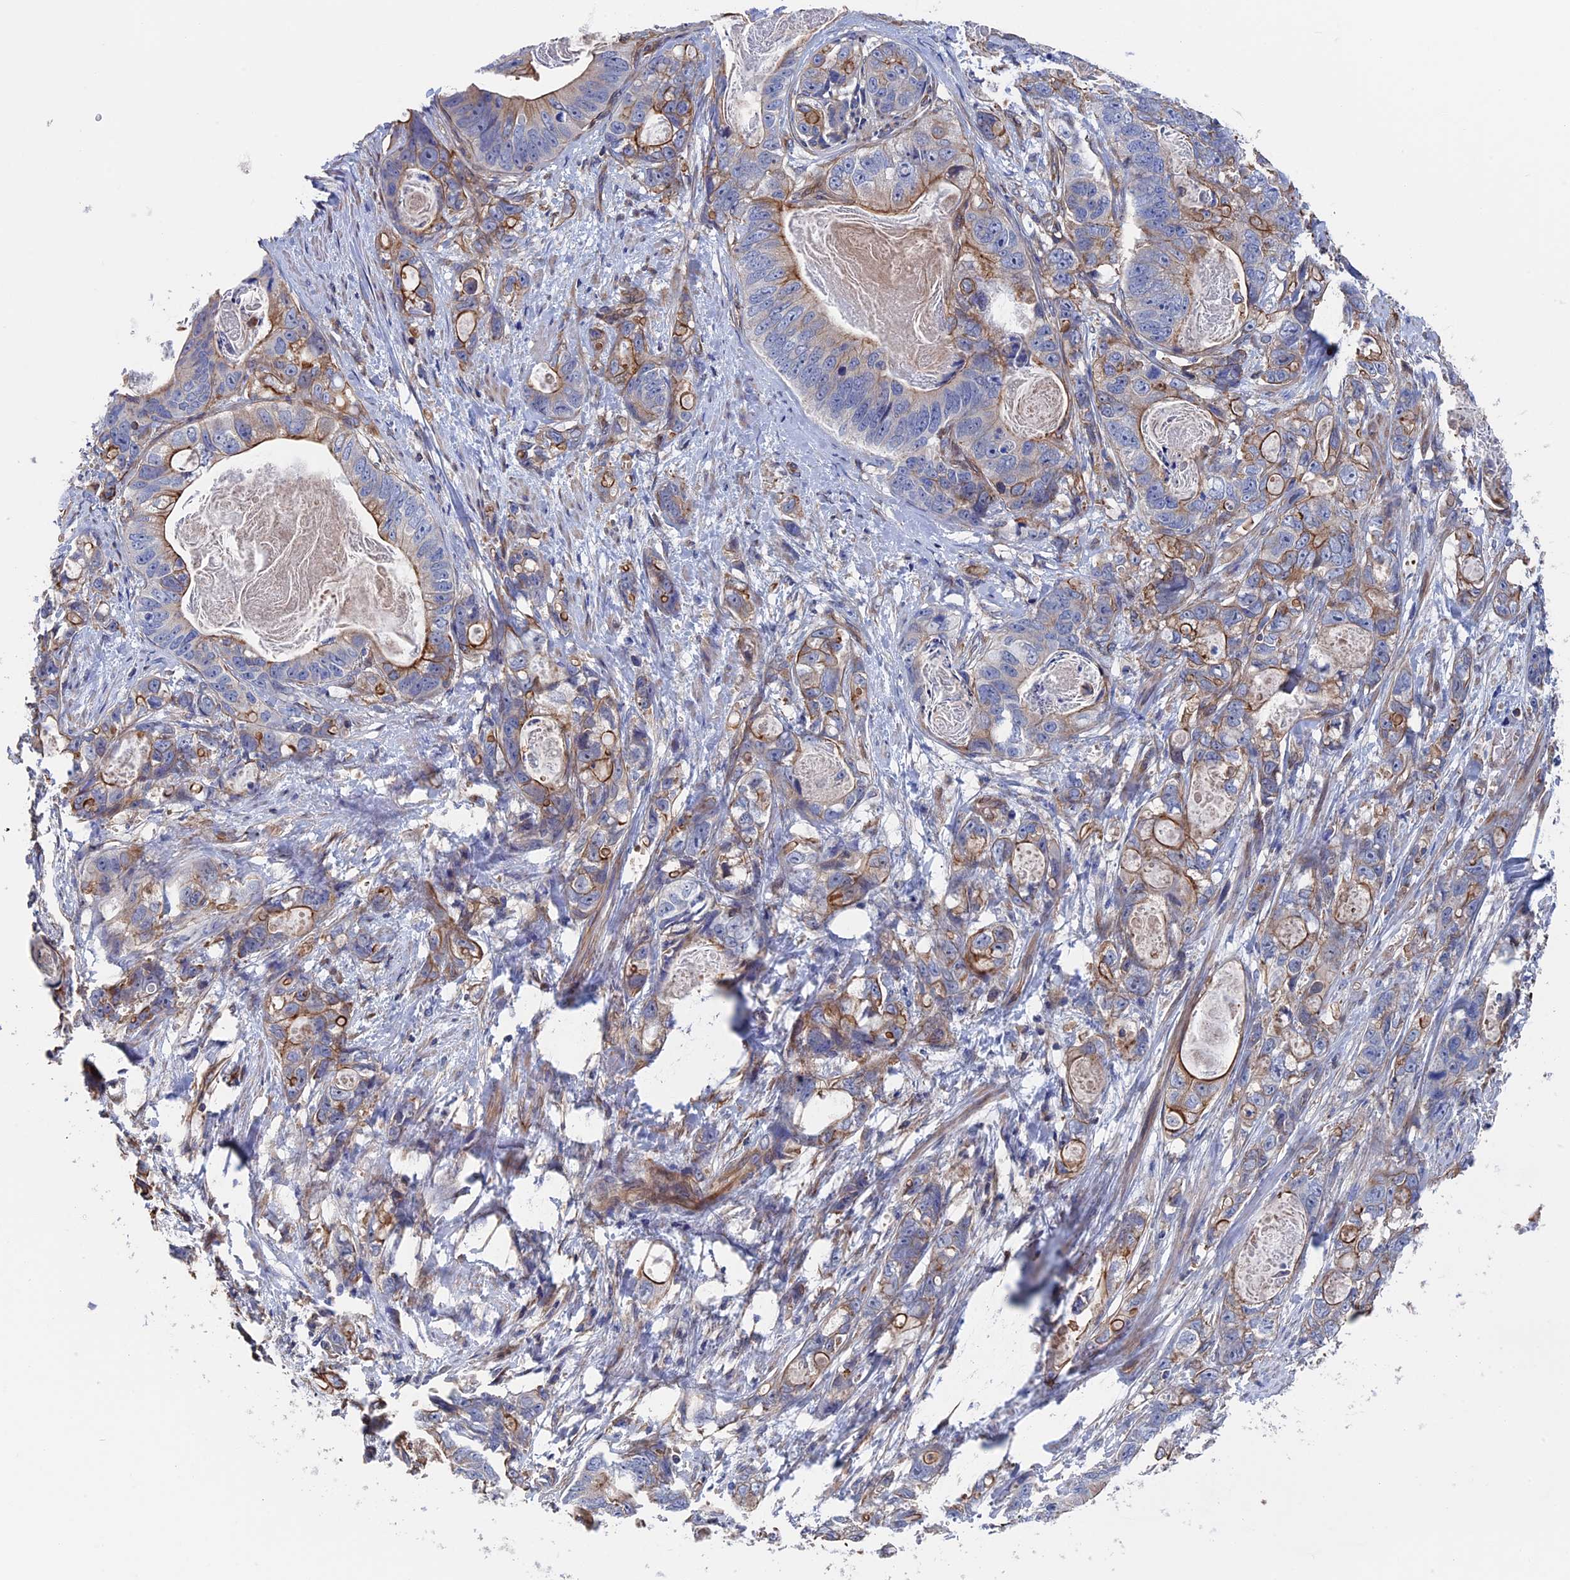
{"staining": {"intensity": "weak", "quantity": "25%-75%", "location": "cytoplasmic/membranous"}, "tissue": "stomach cancer", "cell_type": "Tumor cells", "image_type": "cancer", "snomed": [{"axis": "morphology", "description": "Normal tissue, NOS"}, {"axis": "morphology", "description": "Adenocarcinoma, NOS"}, {"axis": "topography", "description": "Stomach"}], "caption": "This image reveals stomach cancer (adenocarcinoma) stained with immunohistochemistry (IHC) to label a protein in brown. The cytoplasmic/membranous of tumor cells show weak positivity for the protein. Nuclei are counter-stained blue.", "gene": "RPUSD1", "patient": {"sex": "female", "age": 89}}